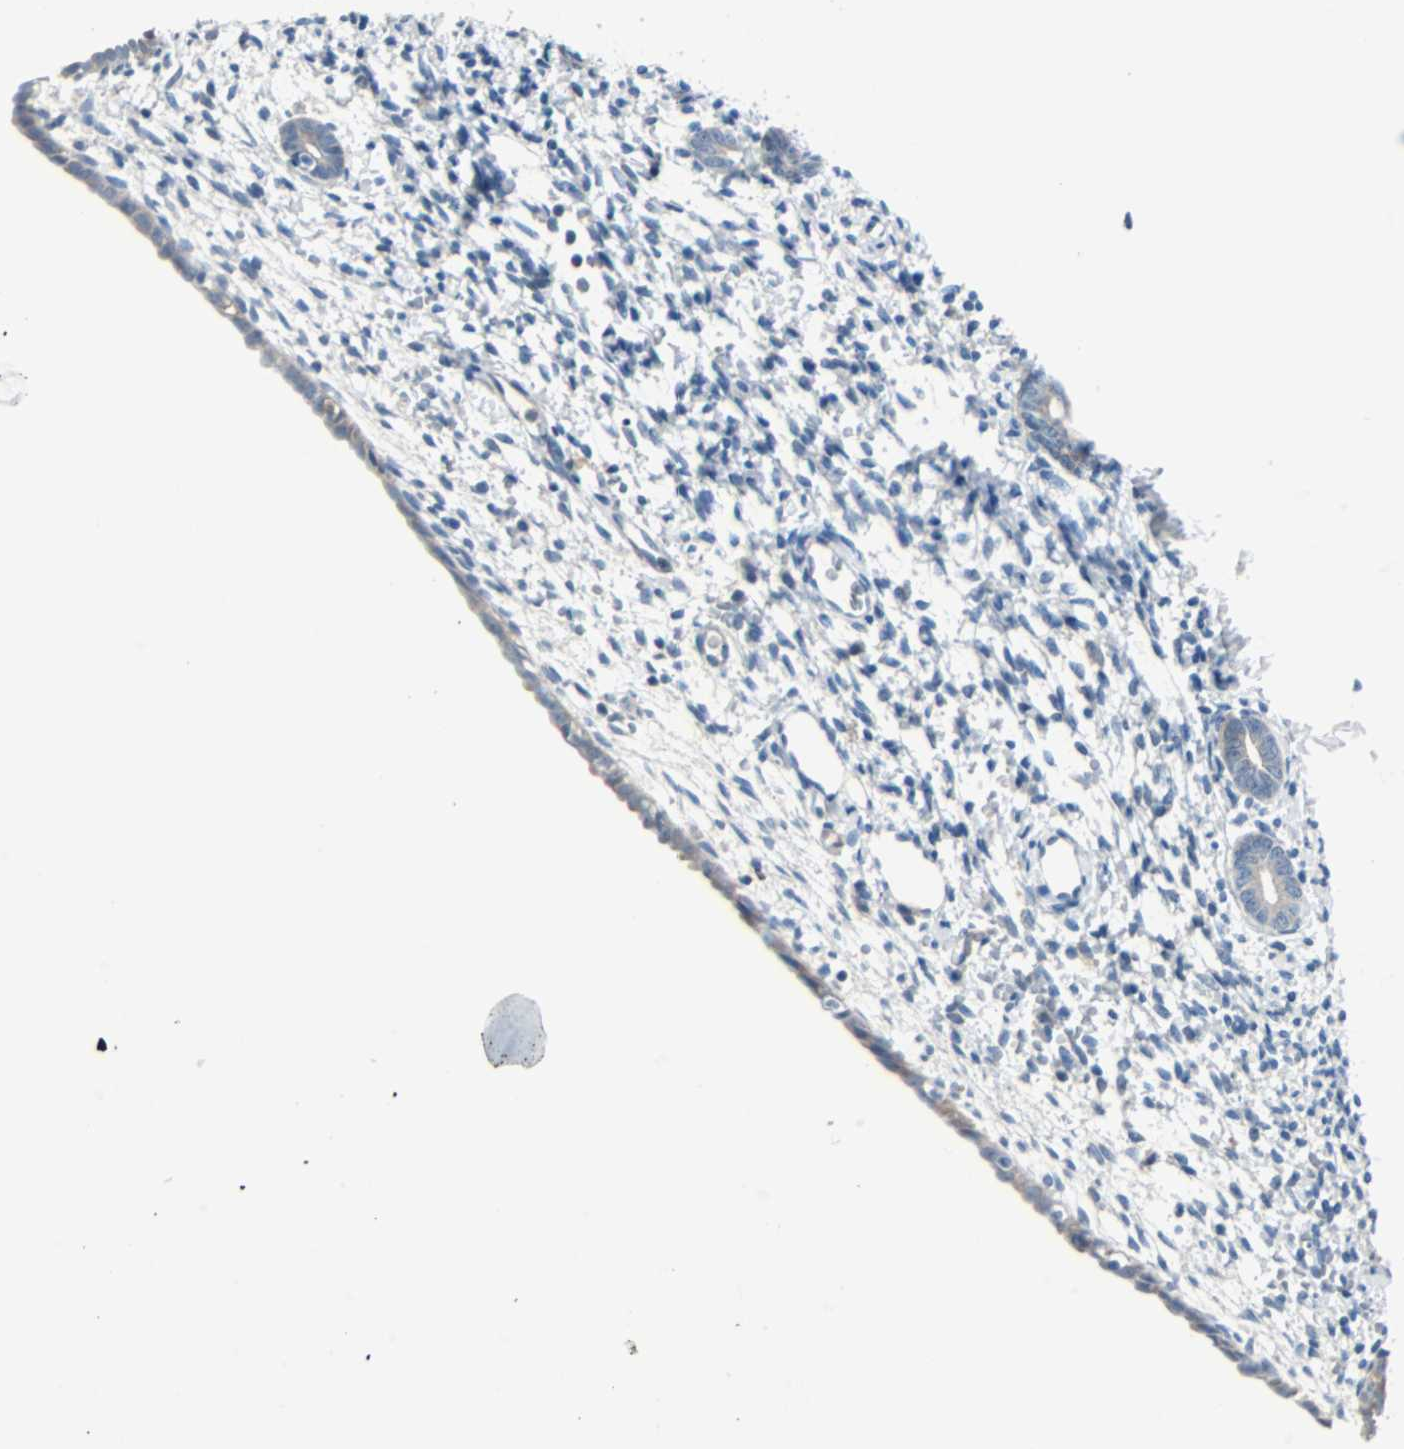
{"staining": {"intensity": "negative", "quantity": "none", "location": "none"}, "tissue": "endometrium", "cell_type": "Cells in endometrial stroma", "image_type": "normal", "snomed": [{"axis": "morphology", "description": "Normal tissue, NOS"}, {"axis": "topography", "description": "Endometrium"}], "caption": "IHC of normal human endometrium shows no positivity in cells in endometrial stroma.", "gene": "SWAP70", "patient": {"sex": "female", "age": 71}}